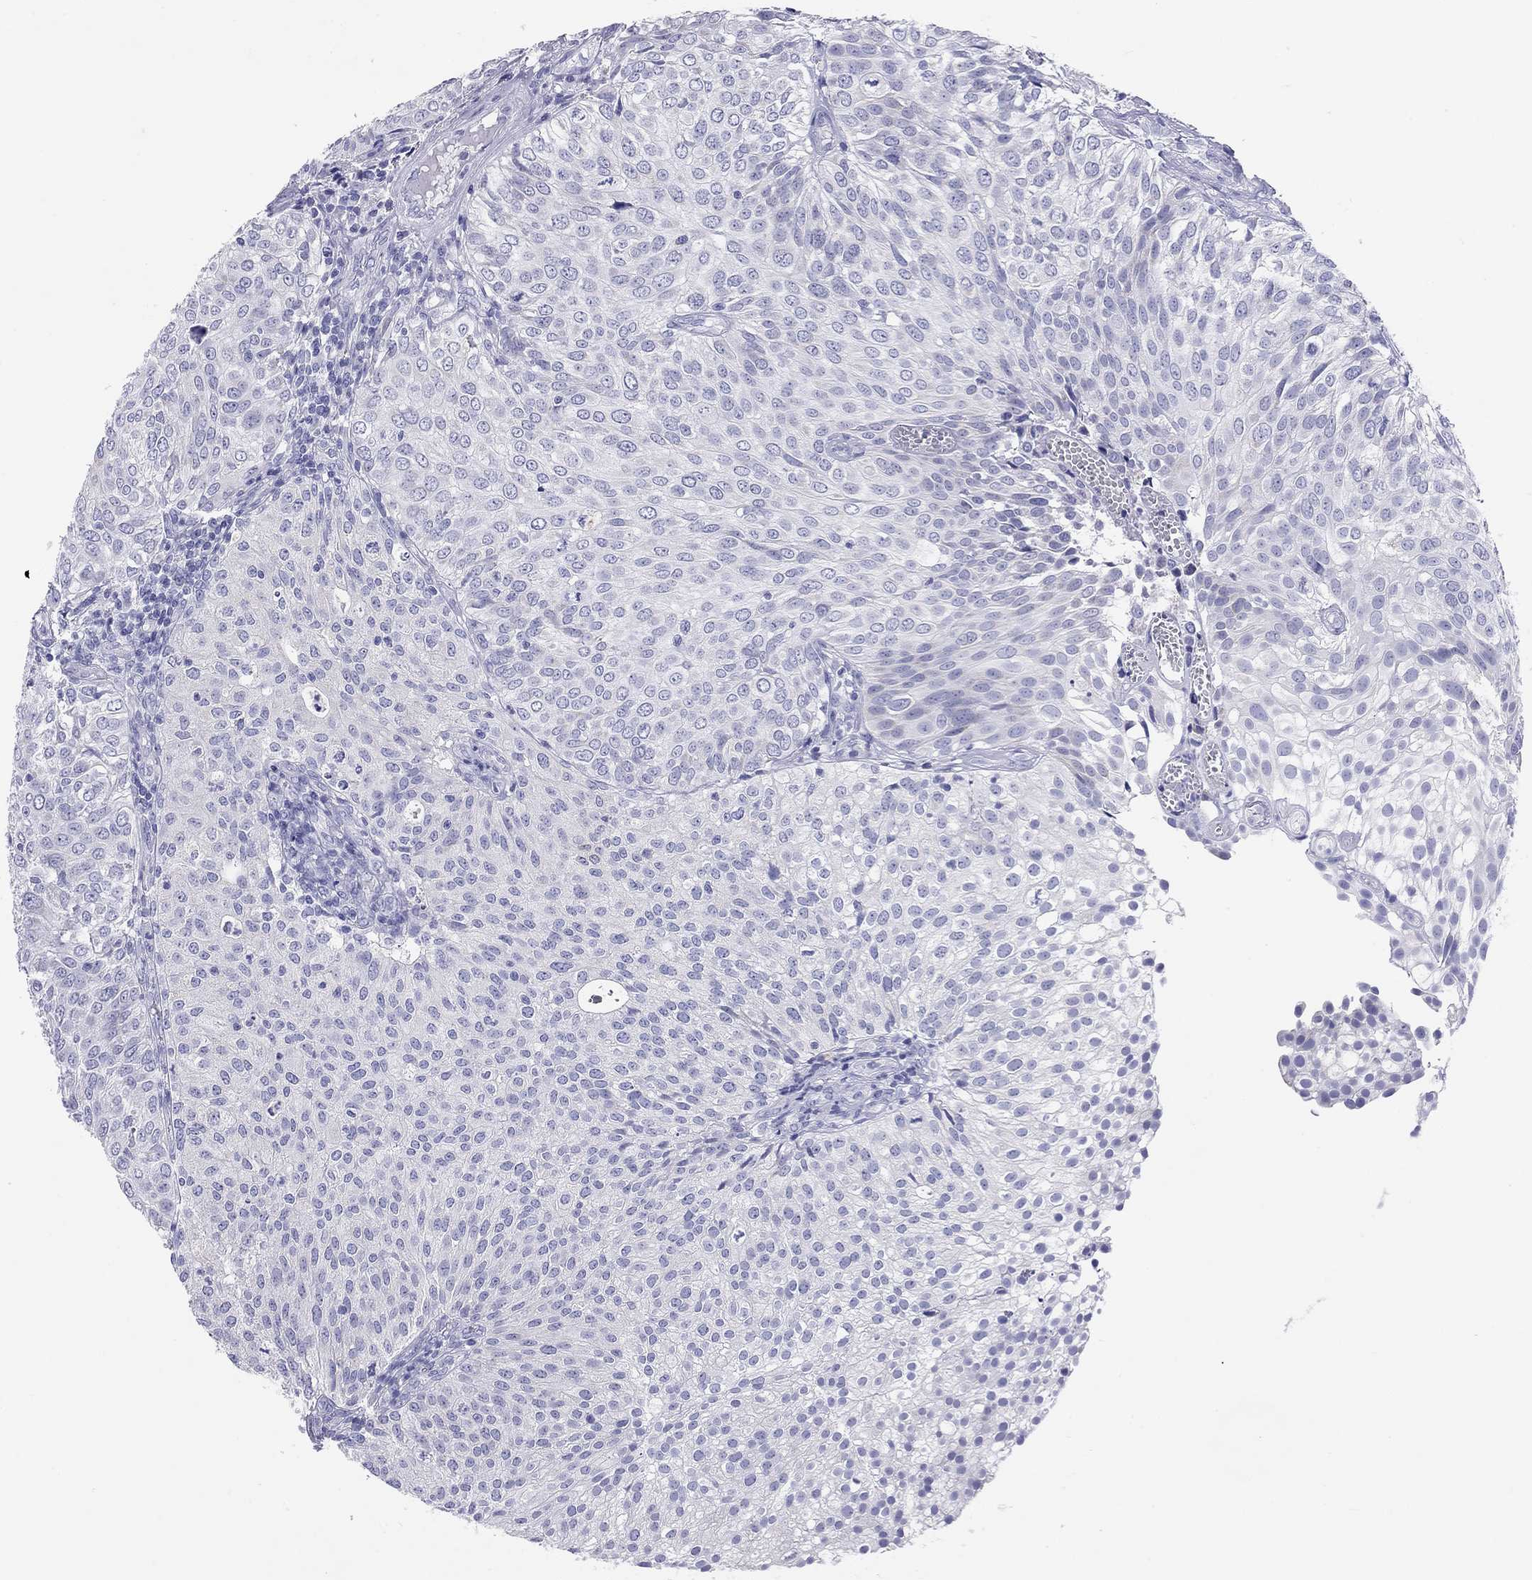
{"staining": {"intensity": "negative", "quantity": "none", "location": "none"}, "tissue": "urothelial cancer", "cell_type": "Tumor cells", "image_type": "cancer", "snomed": [{"axis": "morphology", "description": "Urothelial carcinoma, High grade"}, {"axis": "topography", "description": "Urinary bladder"}], "caption": "A photomicrograph of urothelial cancer stained for a protein exhibits no brown staining in tumor cells.", "gene": "DPY19L2", "patient": {"sex": "female", "age": 79}}